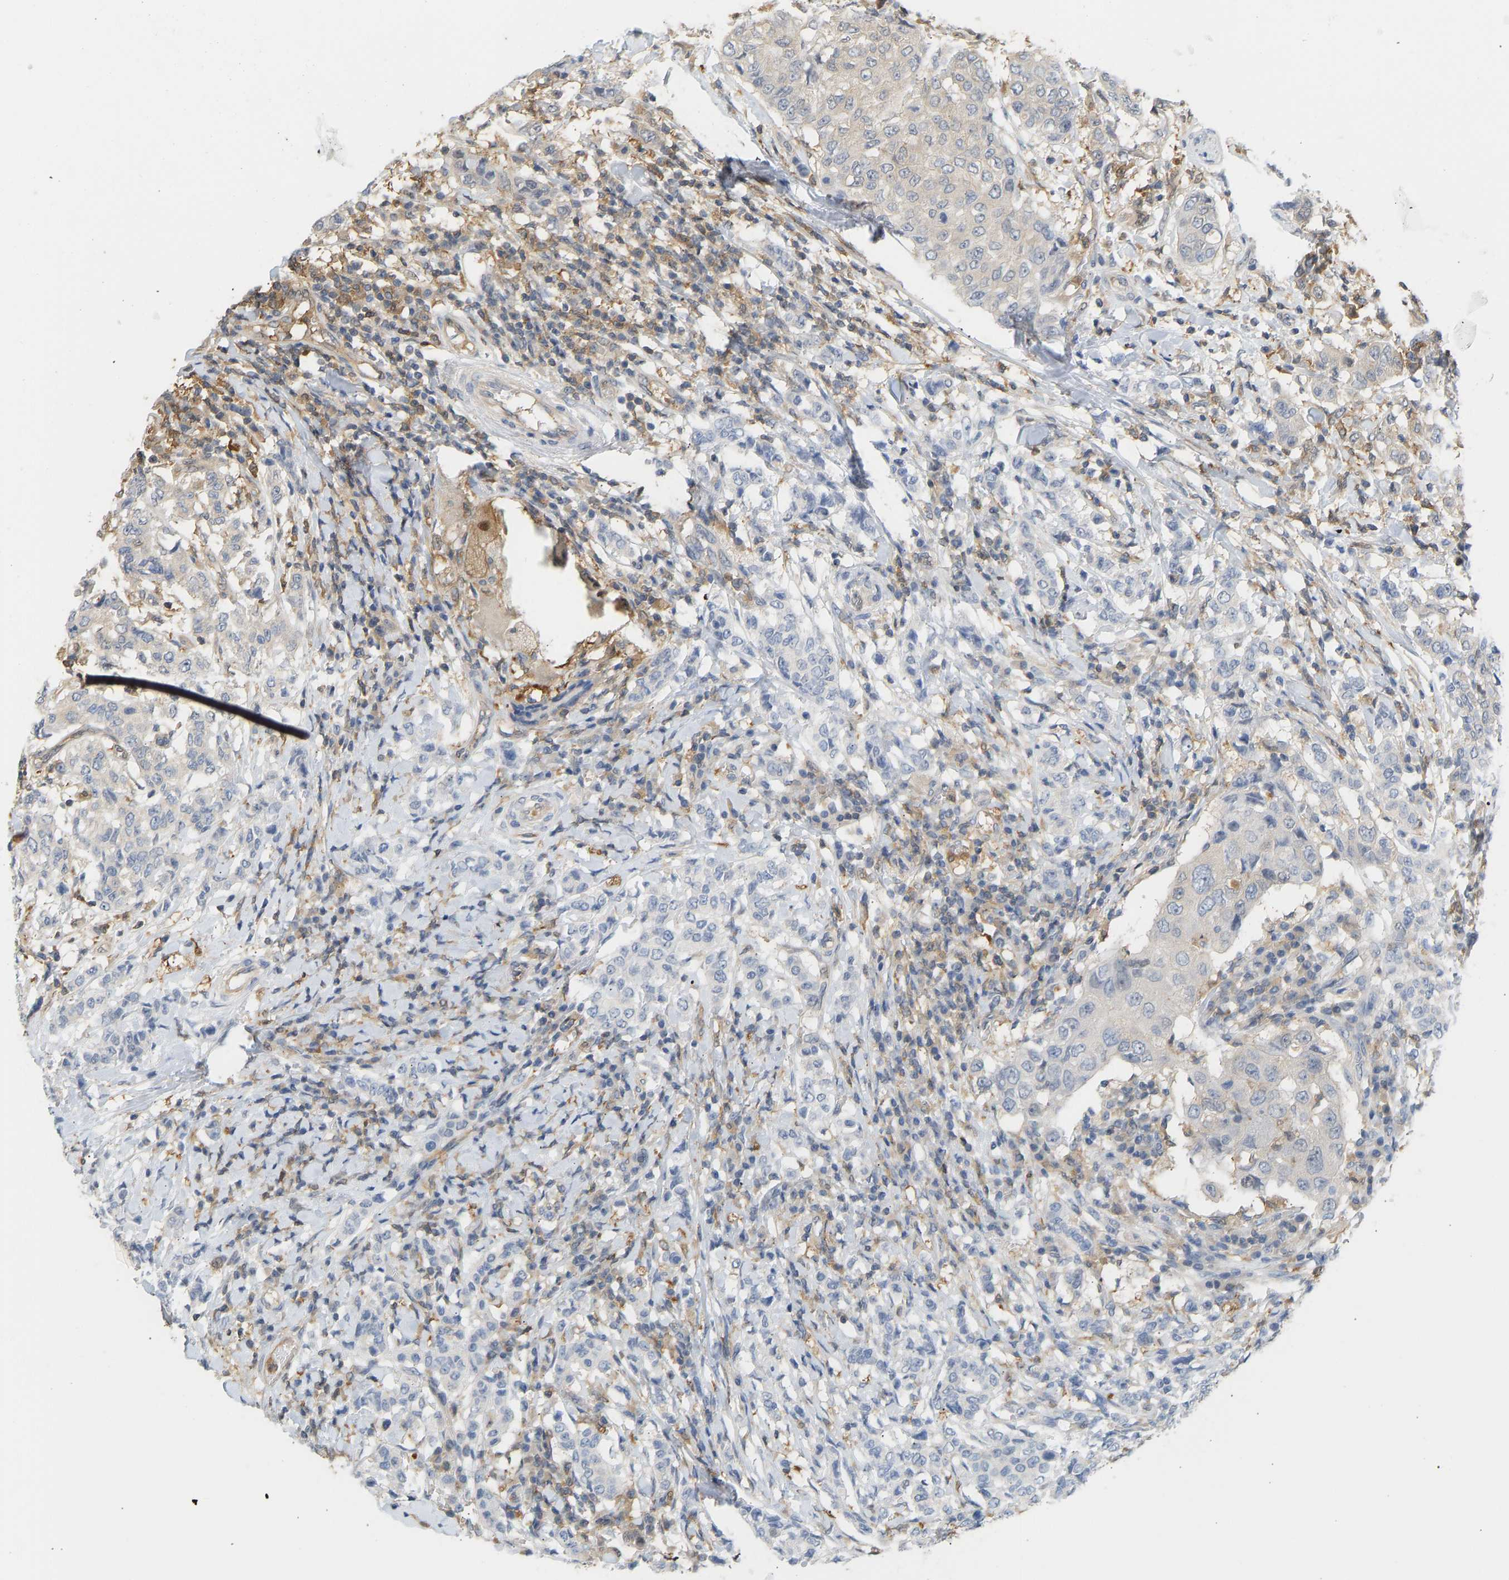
{"staining": {"intensity": "weak", "quantity": "25%-75%", "location": "cytoplasmic/membranous"}, "tissue": "breast cancer", "cell_type": "Tumor cells", "image_type": "cancer", "snomed": [{"axis": "morphology", "description": "Duct carcinoma"}, {"axis": "topography", "description": "Breast"}], "caption": "Intraductal carcinoma (breast) stained for a protein displays weak cytoplasmic/membranous positivity in tumor cells.", "gene": "ENO1", "patient": {"sex": "female", "age": 27}}